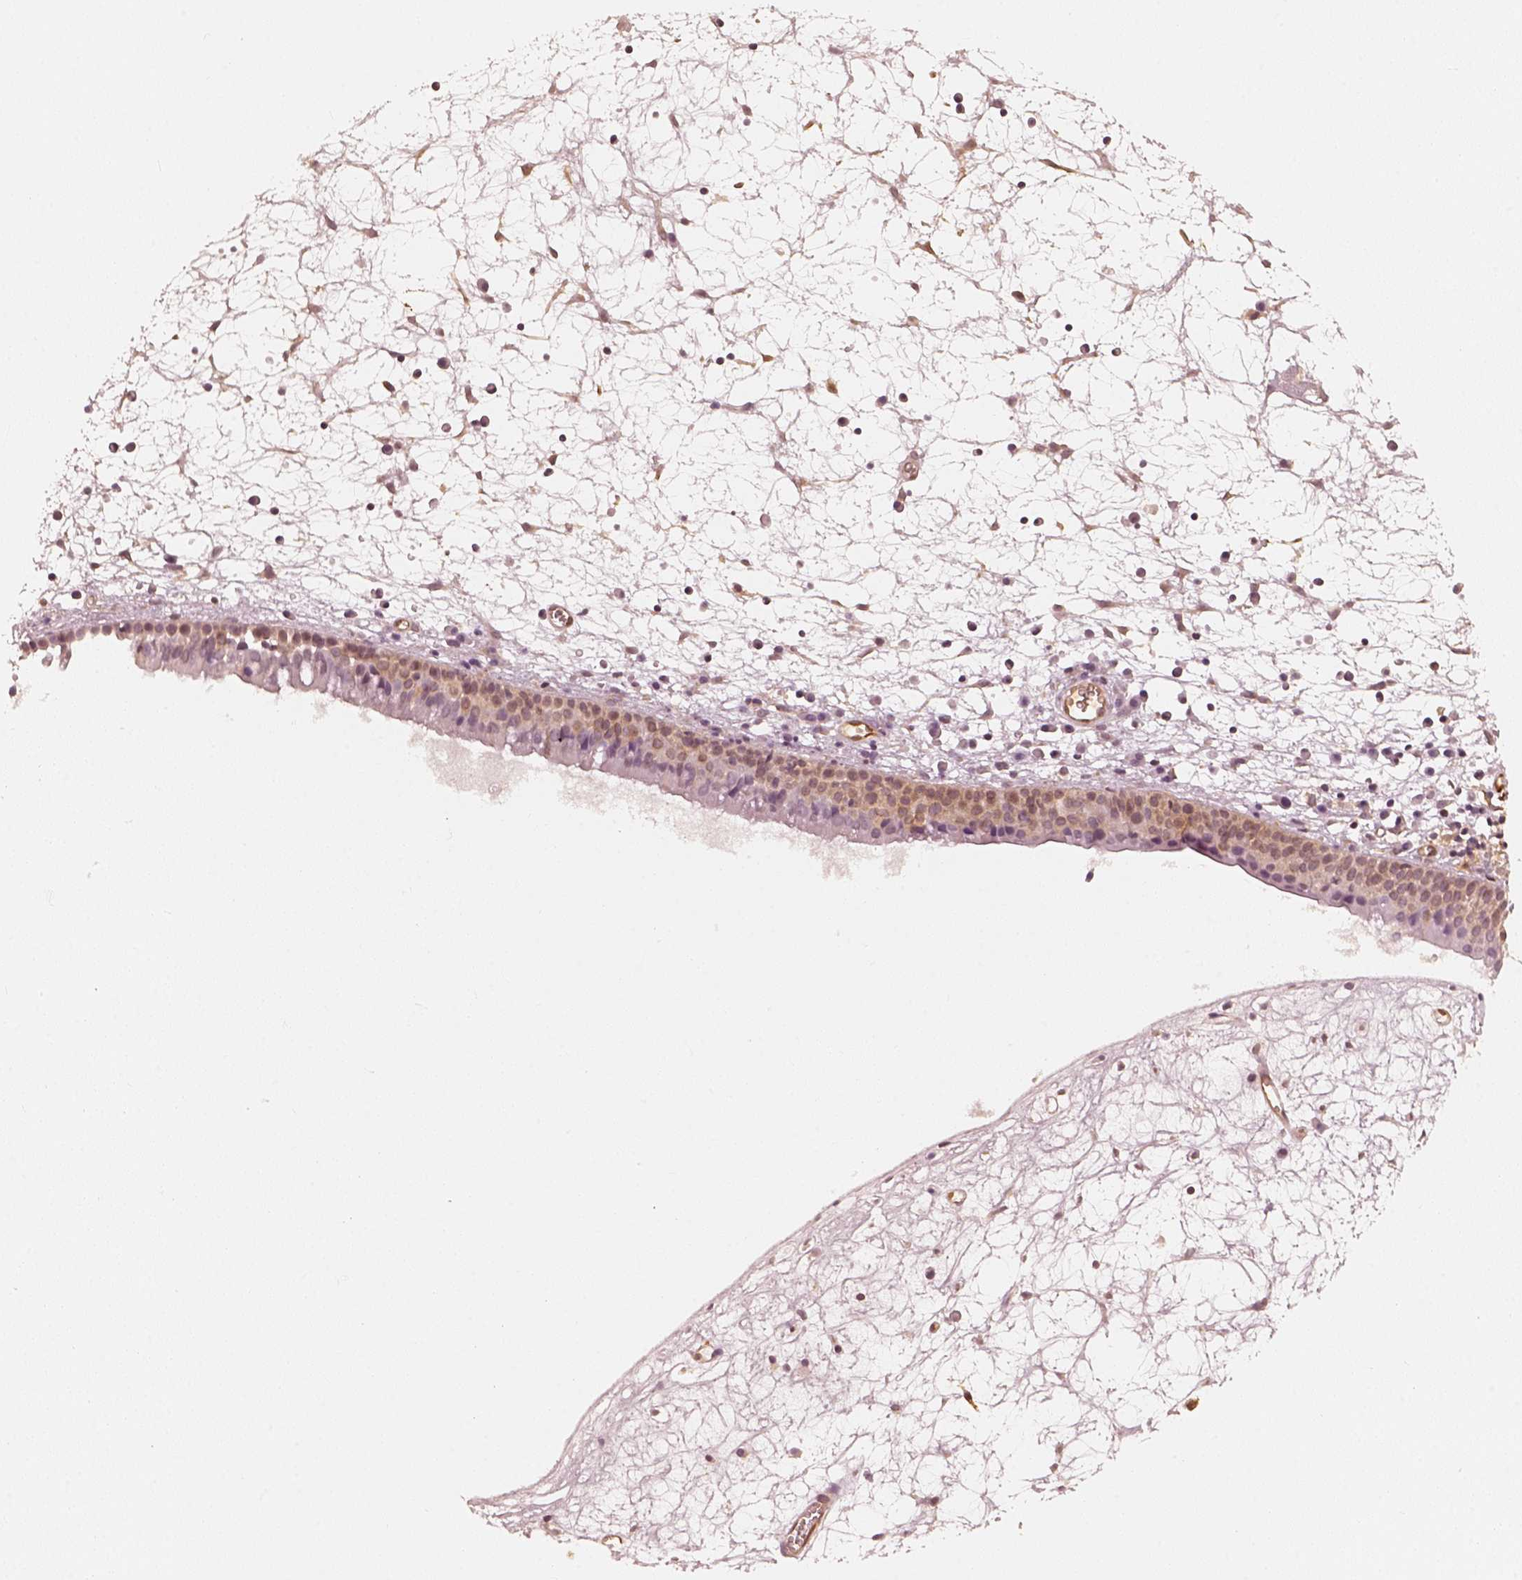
{"staining": {"intensity": "weak", "quantity": "<25%", "location": "cytoplasmic/membranous"}, "tissue": "nasopharynx", "cell_type": "Respiratory epithelial cells", "image_type": "normal", "snomed": [{"axis": "morphology", "description": "Normal tissue, NOS"}, {"axis": "topography", "description": "Nasopharynx"}], "caption": "Protein analysis of benign nasopharynx exhibits no significant positivity in respiratory epithelial cells.", "gene": "FSCN1", "patient": {"sex": "male", "age": 61}}